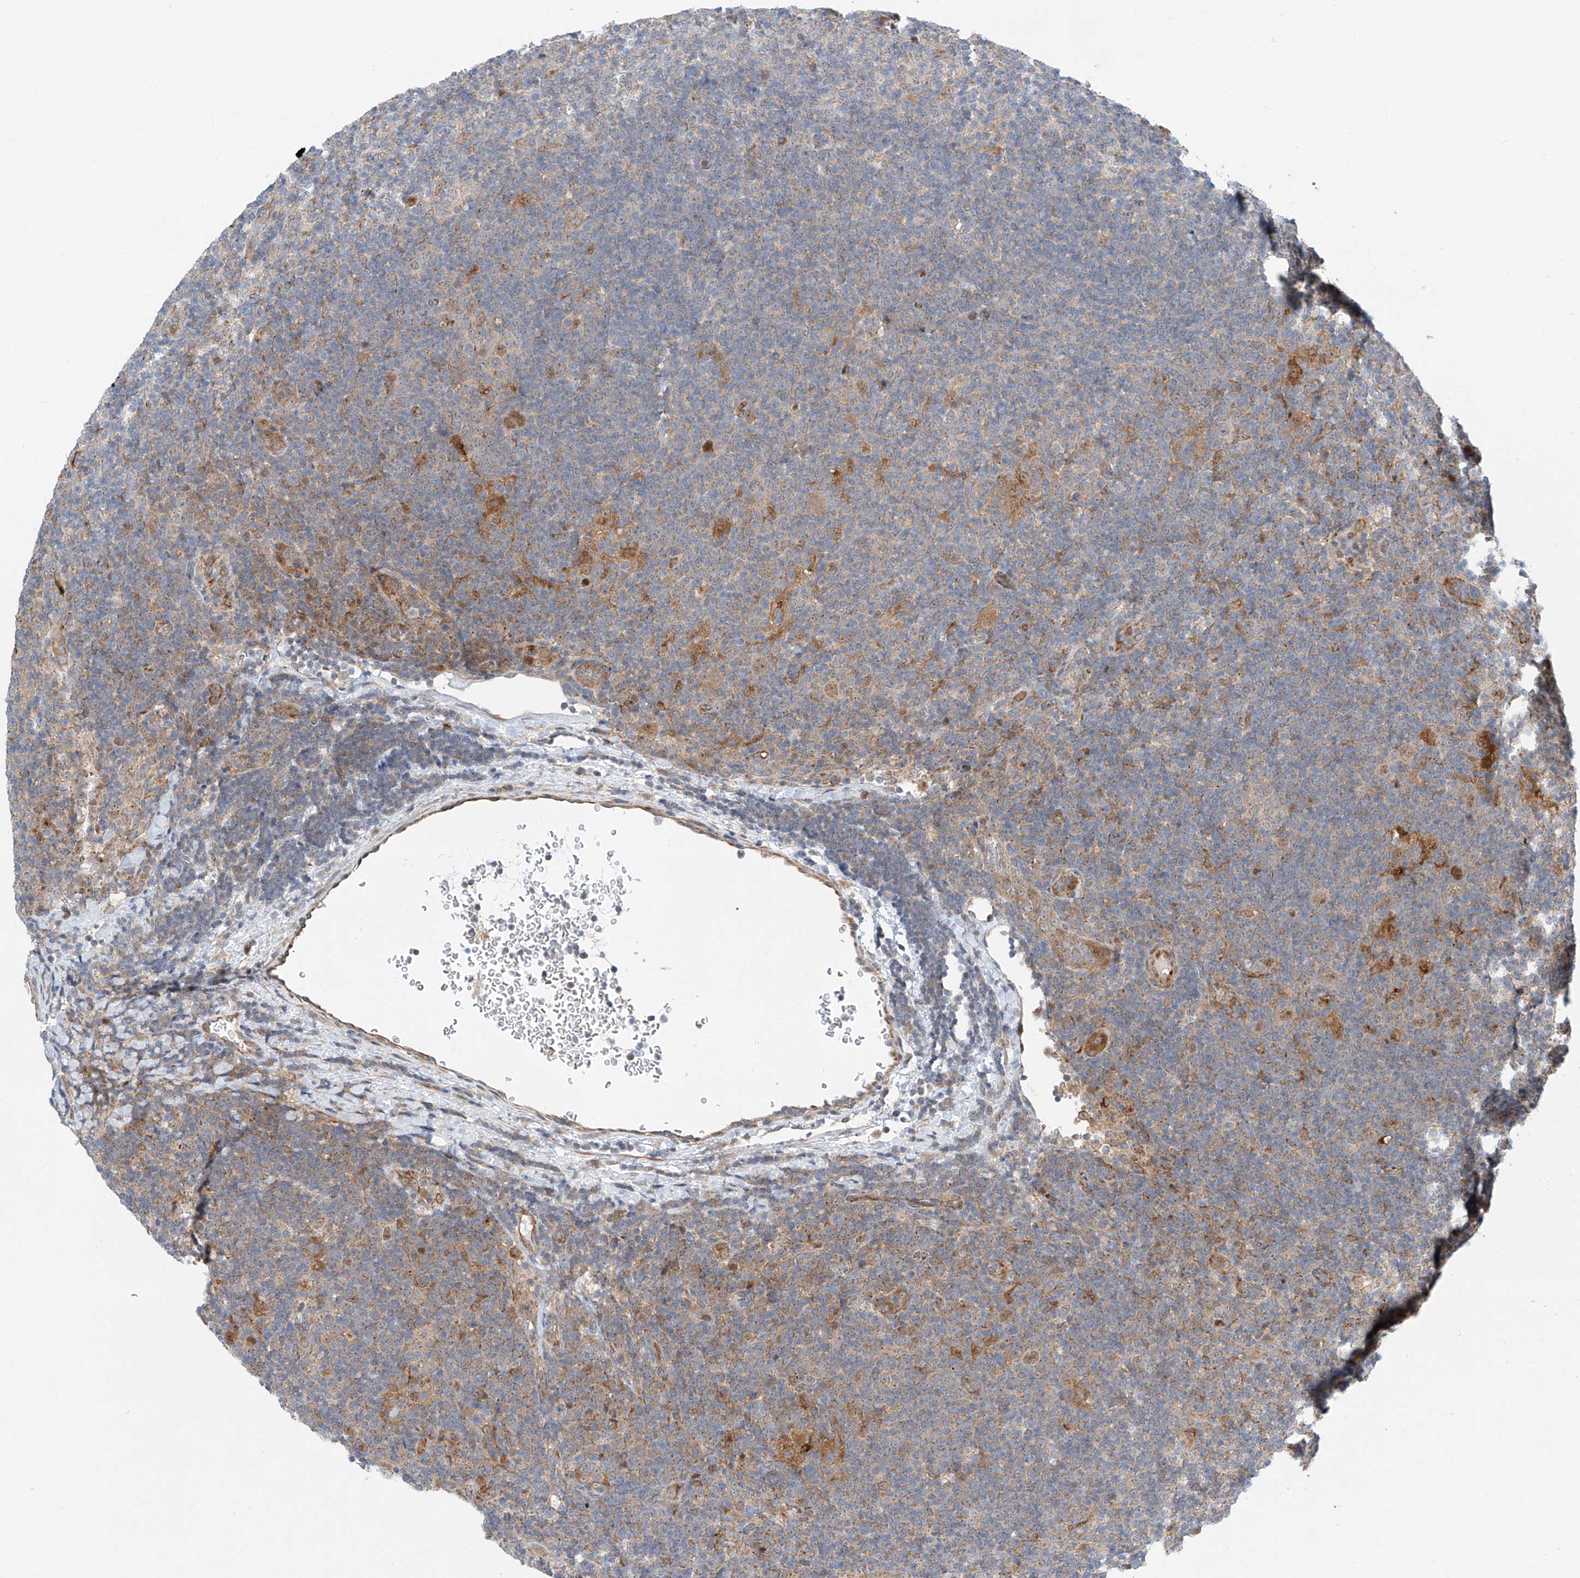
{"staining": {"intensity": "moderate", "quantity": "<25%", "location": "cytoplasmic/membranous,nuclear"}, "tissue": "lymphoma", "cell_type": "Tumor cells", "image_type": "cancer", "snomed": [{"axis": "morphology", "description": "Hodgkin's disease, NOS"}, {"axis": "topography", "description": "Lymph node"}], "caption": "A micrograph of human Hodgkin's disease stained for a protein demonstrates moderate cytoplasmic/membranous and nuclear brown staining in tumor cells.", "gene": "CLDND1", "patient": {"sex": "female", "age": 57}}